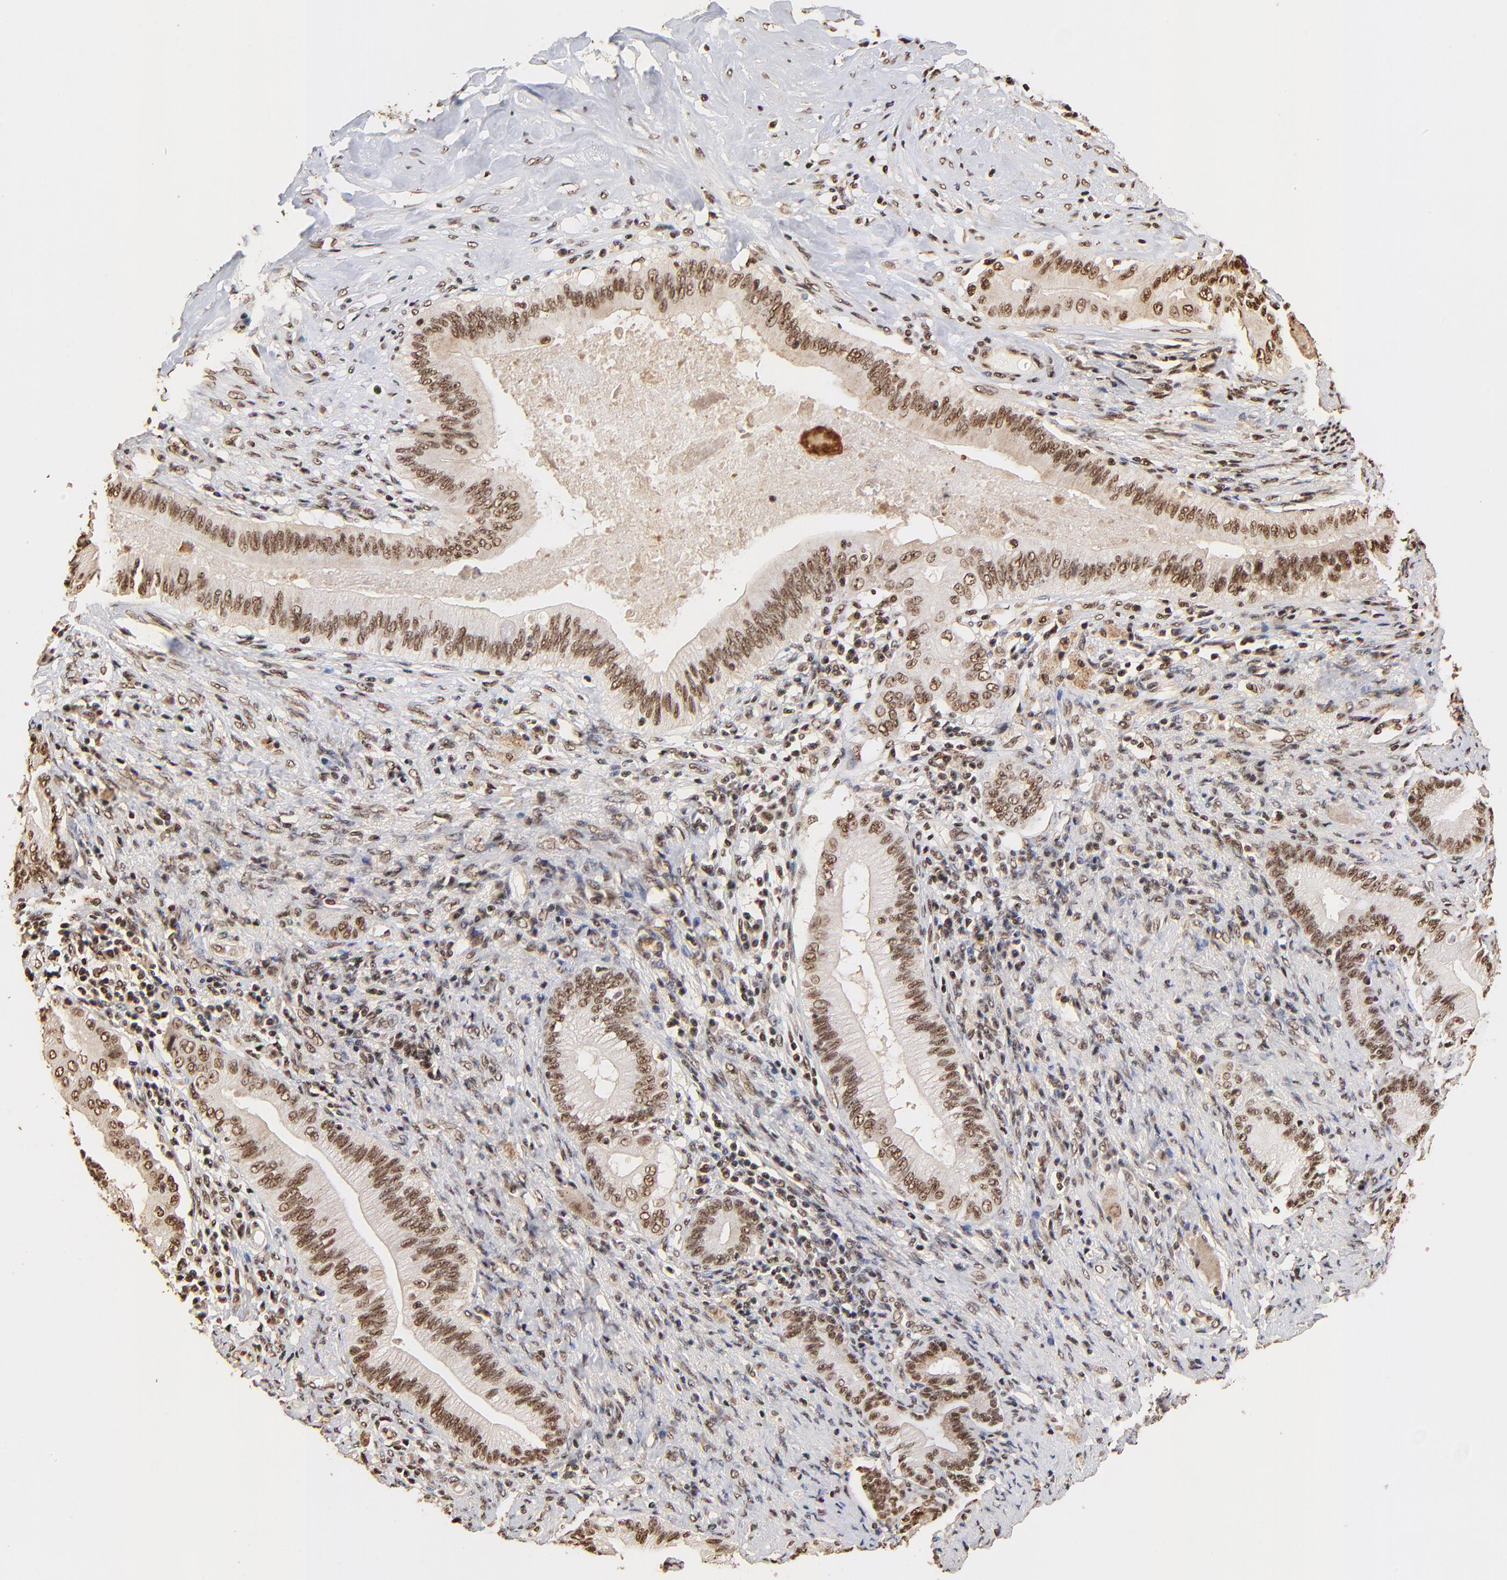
{"staining": {"intensity": "moderate", "quantity": ">75%", "location": "cytoplasmic/membranous,nuclear"}, "tissue": "liver cancer", "cell_type": "Tumor cells", "image_type": "cancer", "snomed": [{"axis": "morphology", "description": "Cholangiocarcinoma"}, {"axis": "topography", "description": "Liver"}], "caption": "IHC of human liver cancer (cholangiocarcinoma) reveals medium levels of moderate cytoplasmic/membranous and nuclear positivity in approximately >75% of tumor cells. Using DAB (3,3'-diaminobenzidine) (brown) and hematoxylin (blue) stains, captured at high magnification using brightfield microscopy.", "gene": "MED12", "patient": {"sex": "male", "age": 58}}